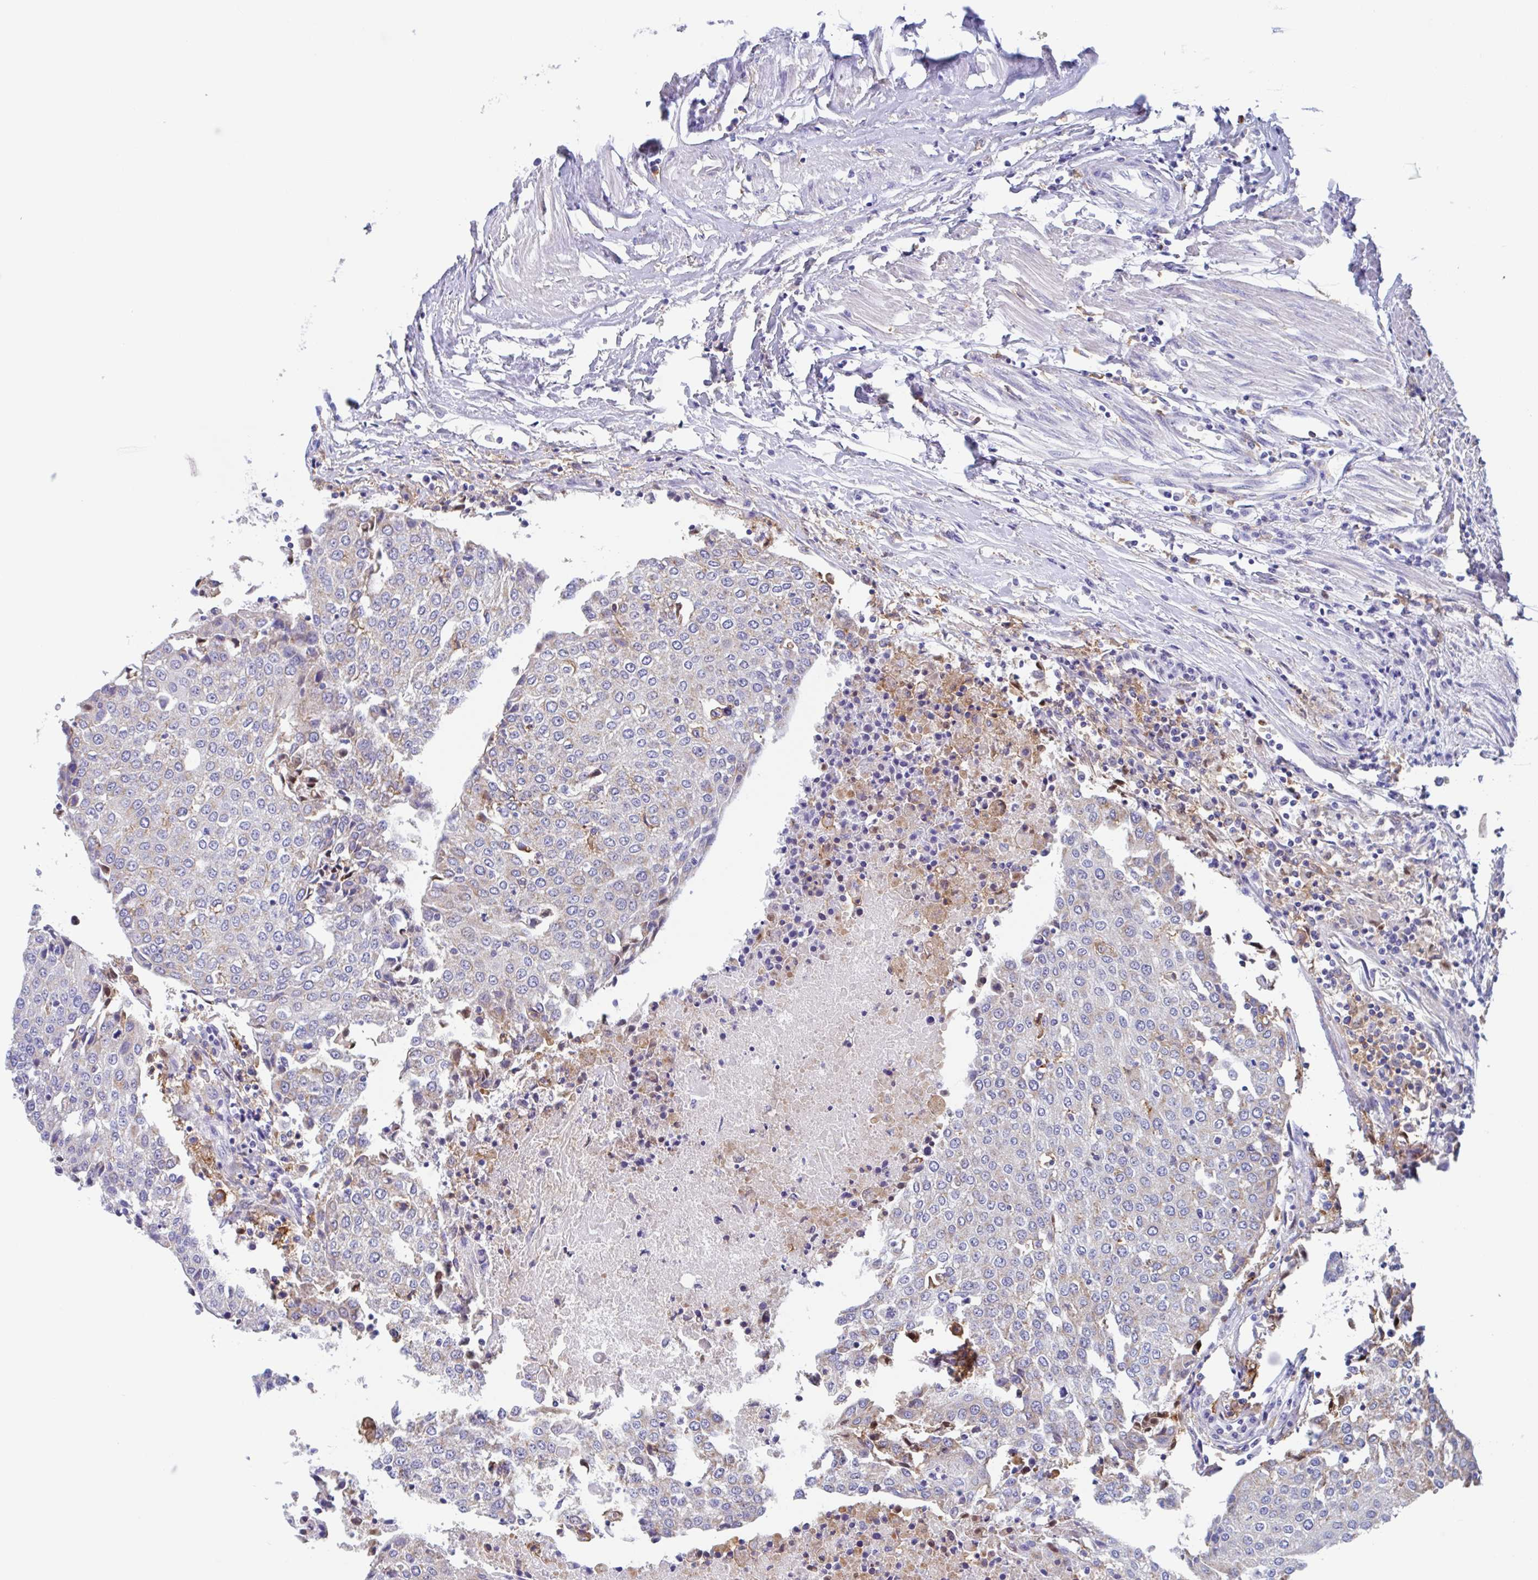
{"staining": {"intensity": "weak", "quantity": "25%-75%", "location": "cytoplasmic/membranous"}, "tissue": "urothelial cancer", "cell_type": "Tumor cells", "image_type": "cancer", "snomed": [{"axis": "morphology", "description": "Urothelial carcinoma, High grade"}, {"axis": "topography", "description": "Urinary bladder"}], "caption": "Immunohistochemistry (IHC) micrograph of neoplastic tissue: urothelial cancer stained using immunohistochemistry reveals low levels of weak protein expression localized specifically in the cytoplasmic/membranous of tumor cells, appearing as a cytoplasmic/membranous brown color.", "gene": "FCGR3A", "patient": {"sex": "female", "age": 85}}